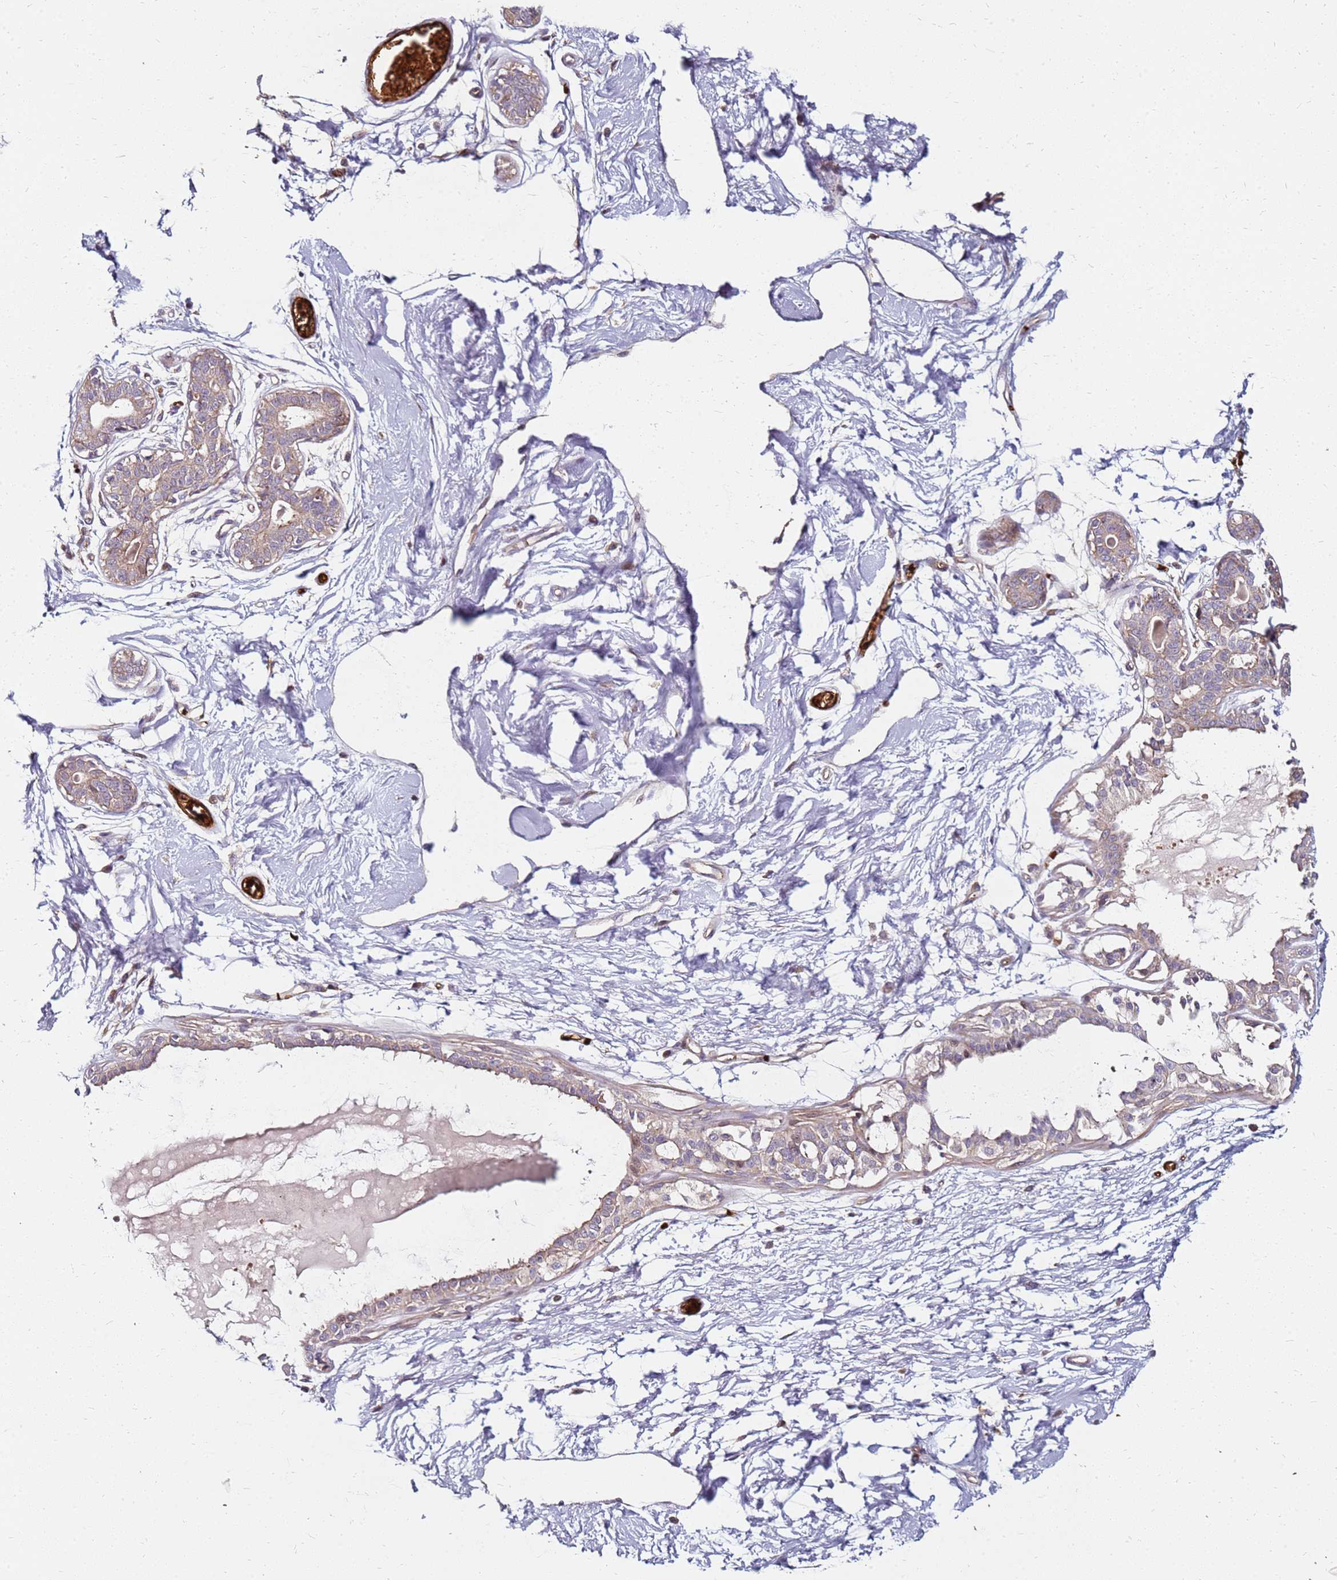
{"staining": {"intensity": "negative", "quantity": "none", "location": "none"}, "tissue": "breast", "cell_type": "Adipocytes", "image_type": "normal", "snomed": [{"axis": "morphology", "description": "Normal tissue, NOS"}, {"axis": "topography", "description": "Breast"}], "caption": "Unremarkable breast was stained to show a protein in brown. There is no significant staining in adipocytes. (DAB (3,3'-diaminobenzidine) immunohistochemistry (IHC) with hematoxylin counter stain).", "gene": "RNF11", "patient": {"sex": "female", "age": 45}}